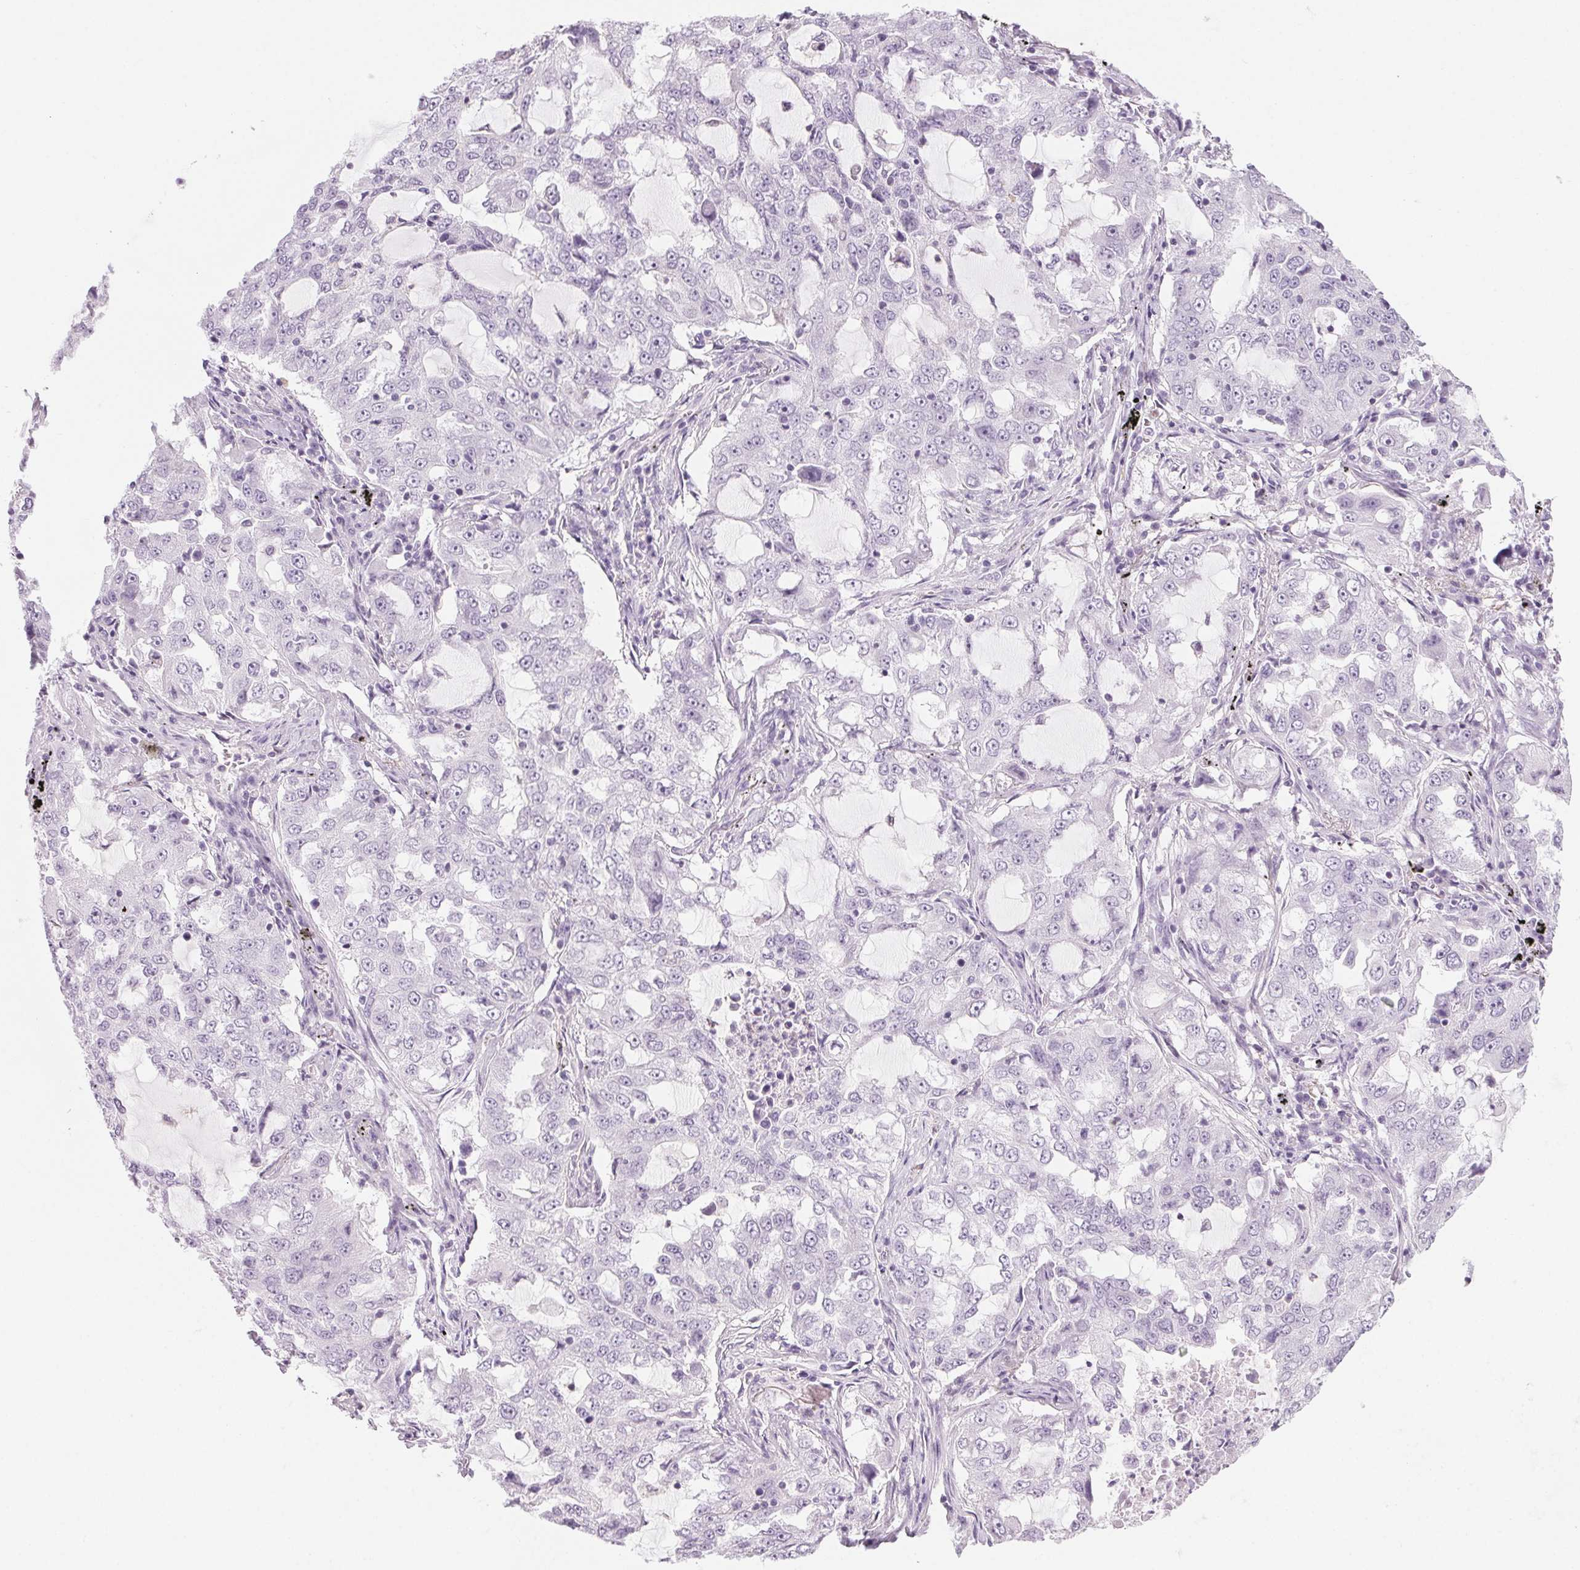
{"staining": {"intensity": "negative", "quantity": "none", "location": "none"}, "tissue": "lung cancer", "cell_type": "Tumor cells", "image_type": "cancer", "snomed": [{"axis": "morphology", "description": "Adenocarcinoma, NOS"}, {"axis": "topography", "description": "Lung"}], "caption": "IHC of adenocarcinoma (lung) displays no positivity in tumor cells.", "gene": "SLC6A19", "patient": {"sex": "female", "age": 61}}